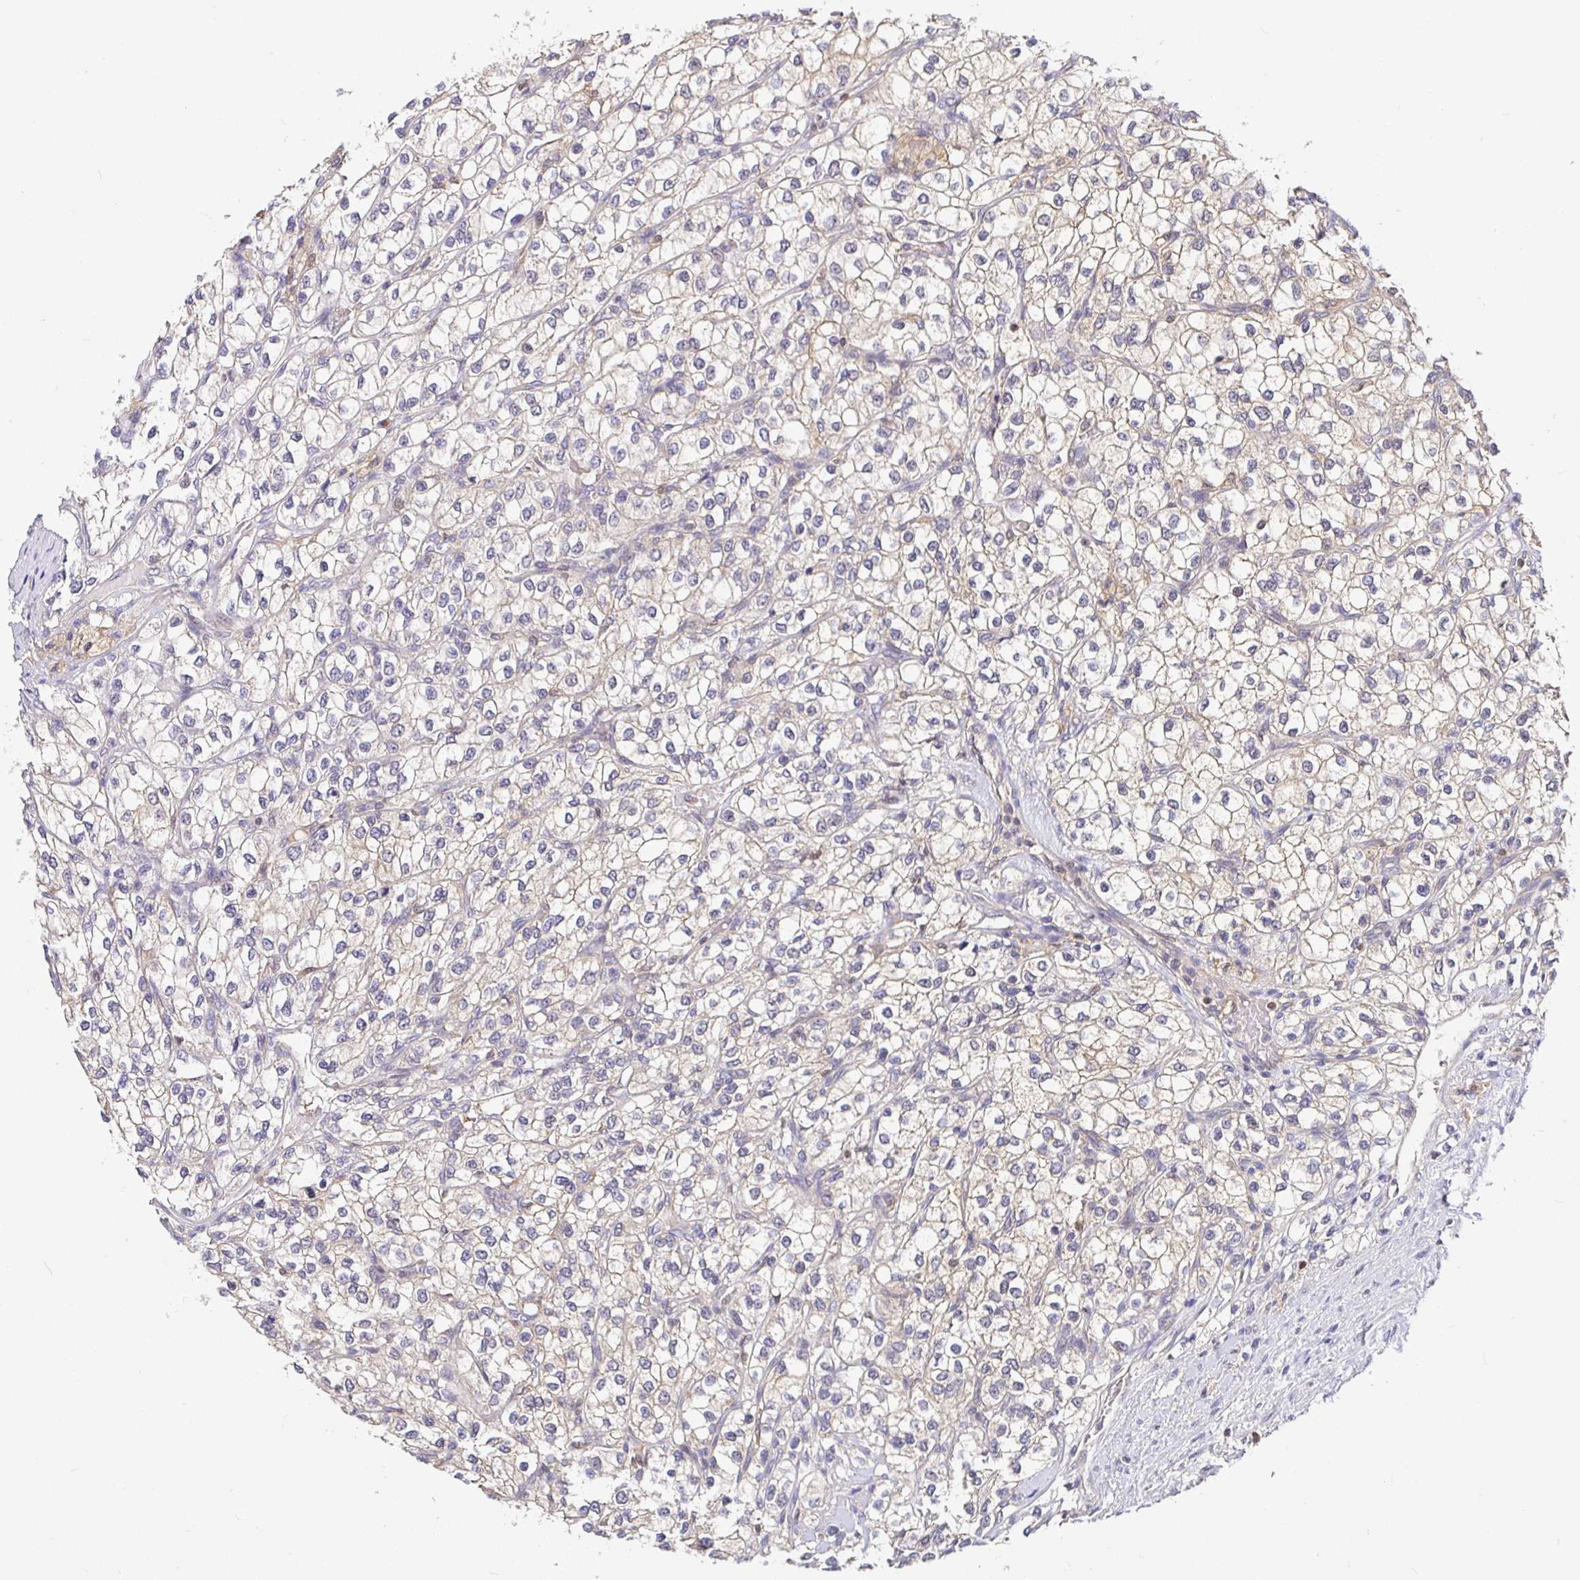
{"staining": {"intensity": "weak", "quantity": "25%-75%", "location": "cytoplasmic/membranous"}, "tissue": "renal cancer", "cell_type": "Tumor cells", "image_type": "cancer", "snomed": [{"axis": "morphology", "description": "Adenocarcinoma, NOS"}, {"axis": "topography", "description": "Kidney"}], "caption": "About 25%-75% of tumor cells in human renal adenocarcinoma show weak cytoplasmic/membranous protein staining as visualized by brown immunohistochemical staining.", "gene": "SATB1", "patient": {"sex": "male", "age": 80}}